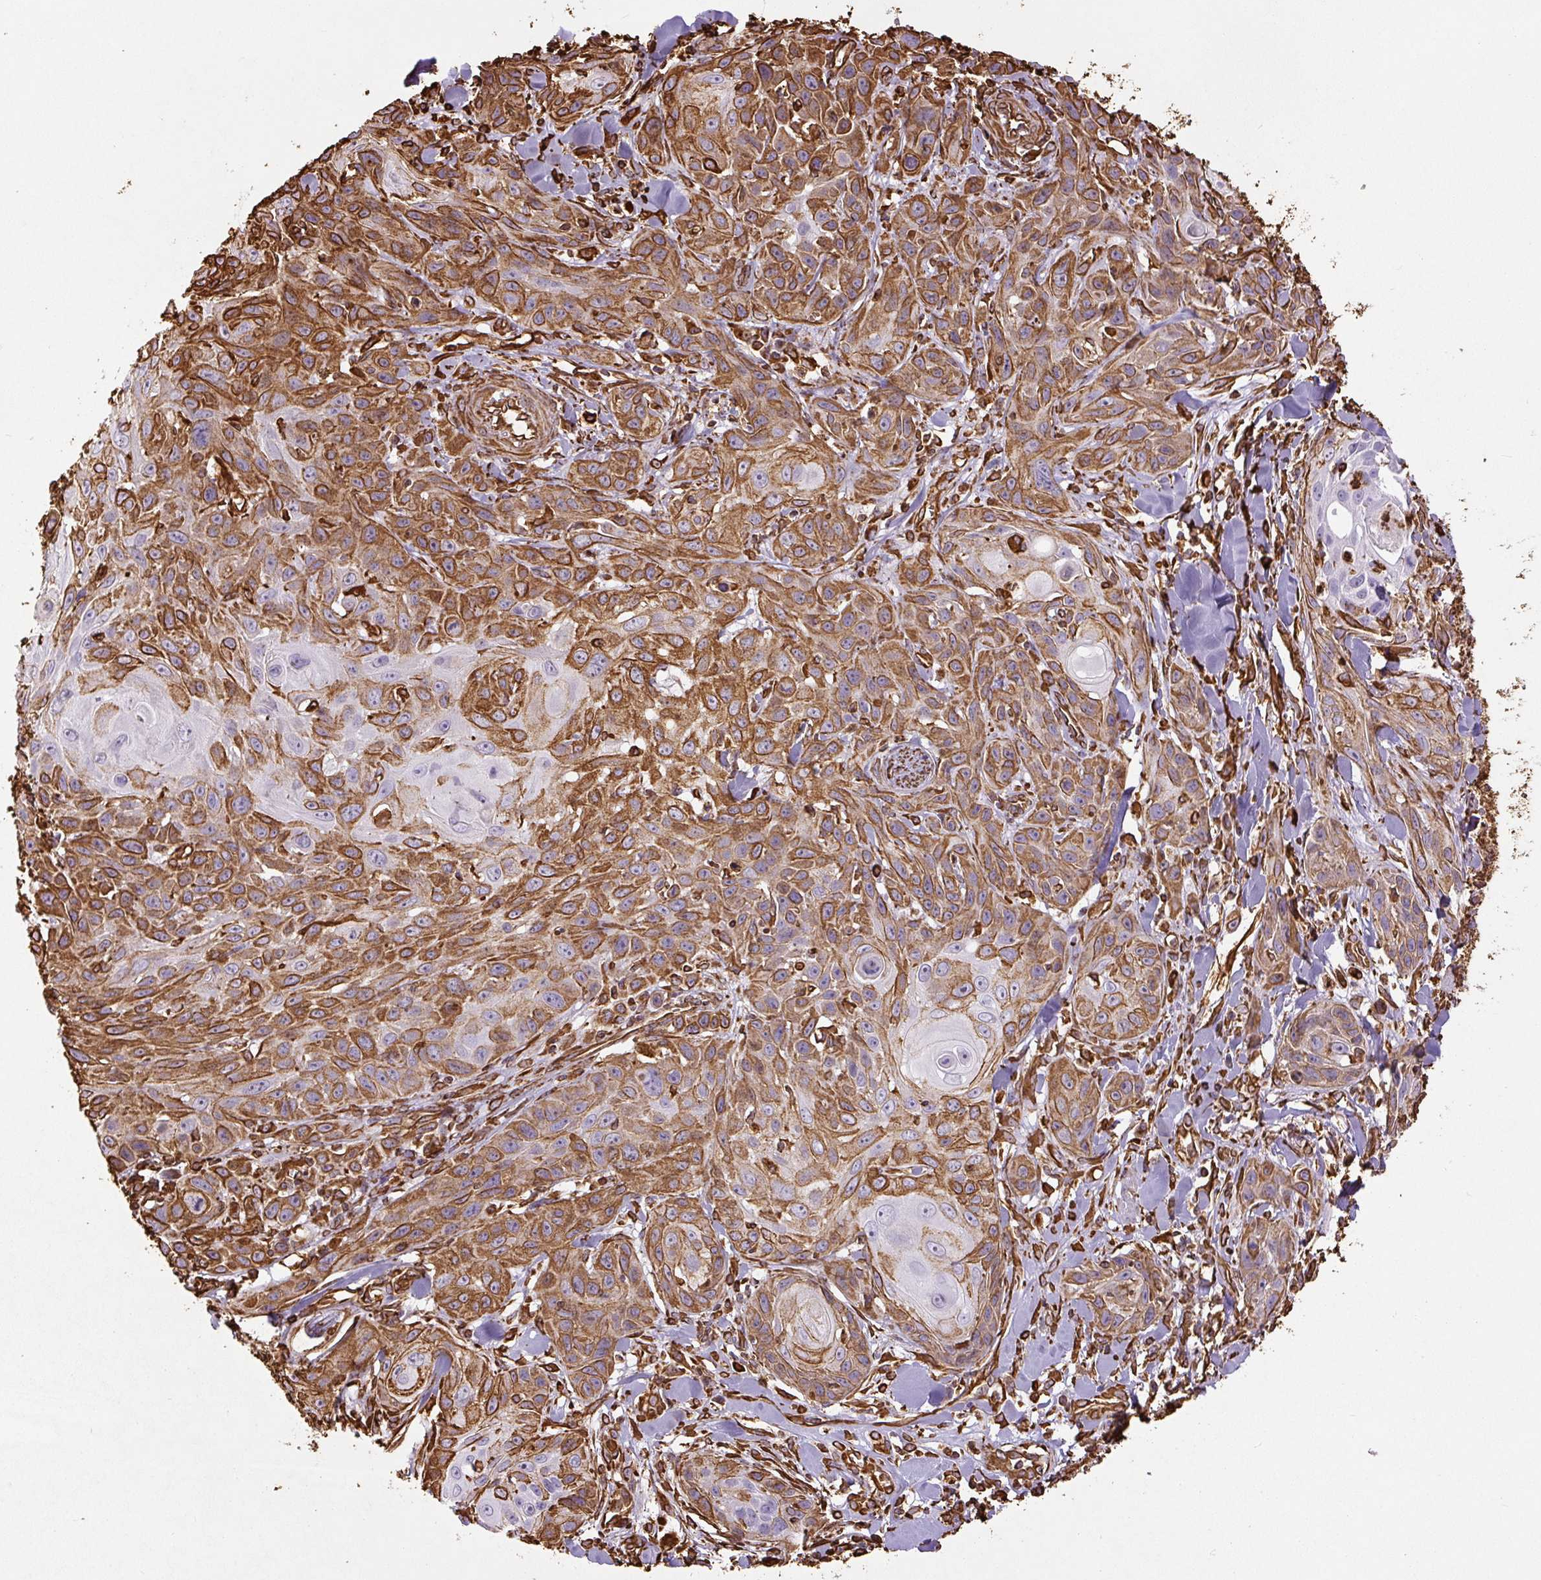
{"staining": {"intensity": "moderate", "quantity": "25%-75%", "location": "cytoplasmic/membranous"}, "tissue": "skin cancer", "cell_type": "Tumor cells", "image_type": "cancer", "snomed": [{"axis": "morphology", "description": "Squamous cell carcinoma, NOS"}, {"axis": "topography", "description": "Skin"}, {"axis": "topography", "description": "Vulva"}], "caption": "Immunohistochemistry photomicrograph of skin cancer (squamous cell carcinoma) stained for a protein (brown), which demonstrates medium levels of moderate cytoplasmic/membranous staining in about 25%-75% of tumor cells.", "gene": "VIM", "patient": {"sex": "female", "age": 83}}